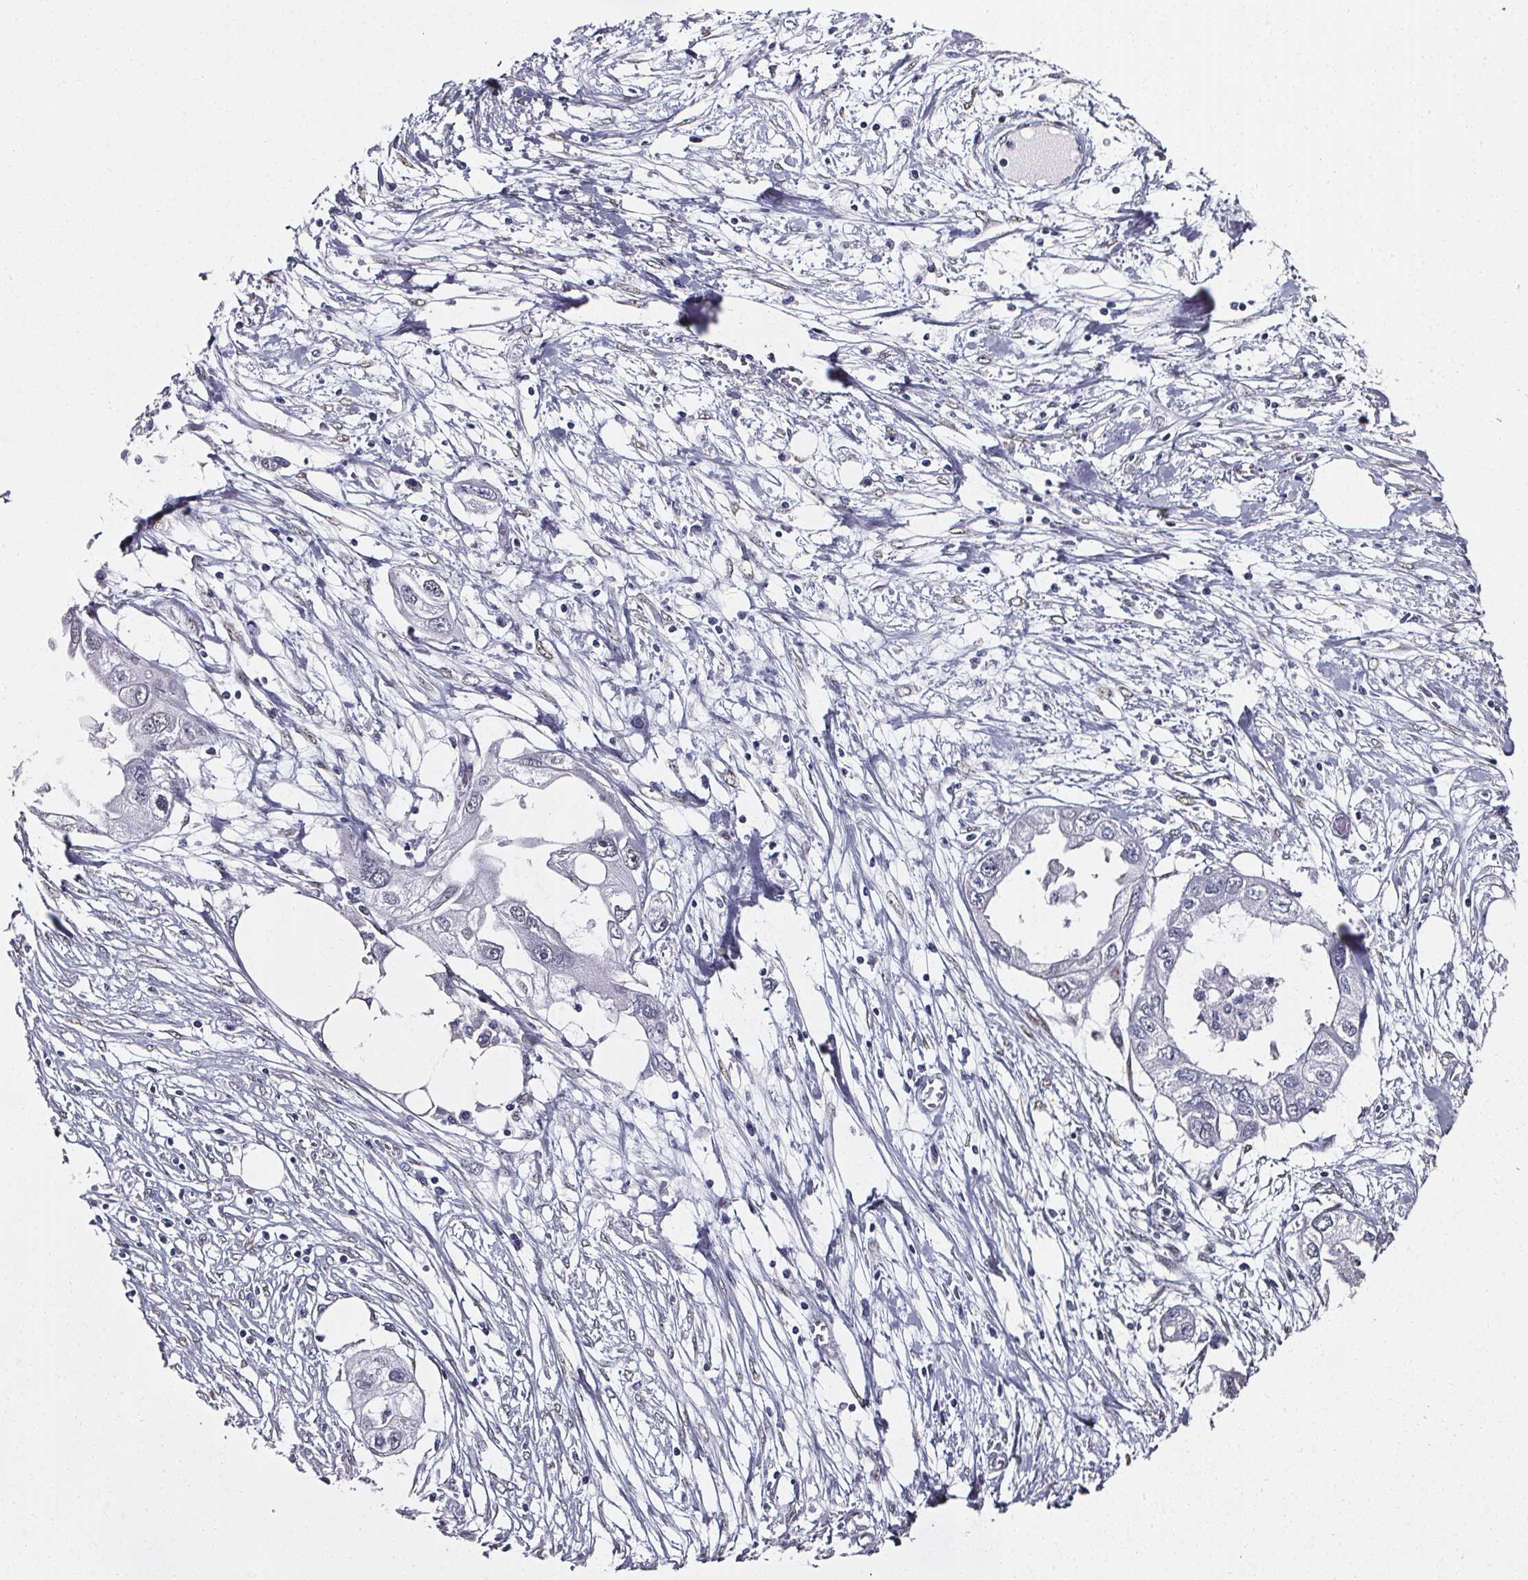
{"staining": {"intensity": "negative", "quantity": "none", "location": "none"}, "tissue": "endometrial cancer", "cell_type": "Tumor cells", "image_type": "cancer", "snomed": [{"axis": "morphology", "description": "Adenocarcinoma, NOS"}, {"axis": "morphology", "description": "Adenocarcinoma, metastatic, NOS"}, {"axis": "topography", "description": "Adipose tissue"}, {"axis": "topography", "description": "Endometrium"}], "caption": "This is an immunohistochemistry (IHC) image of endometrial cancer (adenocarcinoma). There is no expression in tumor cells.", "gene": "GP6", "patient": {"sex": "female", "age": 67}}